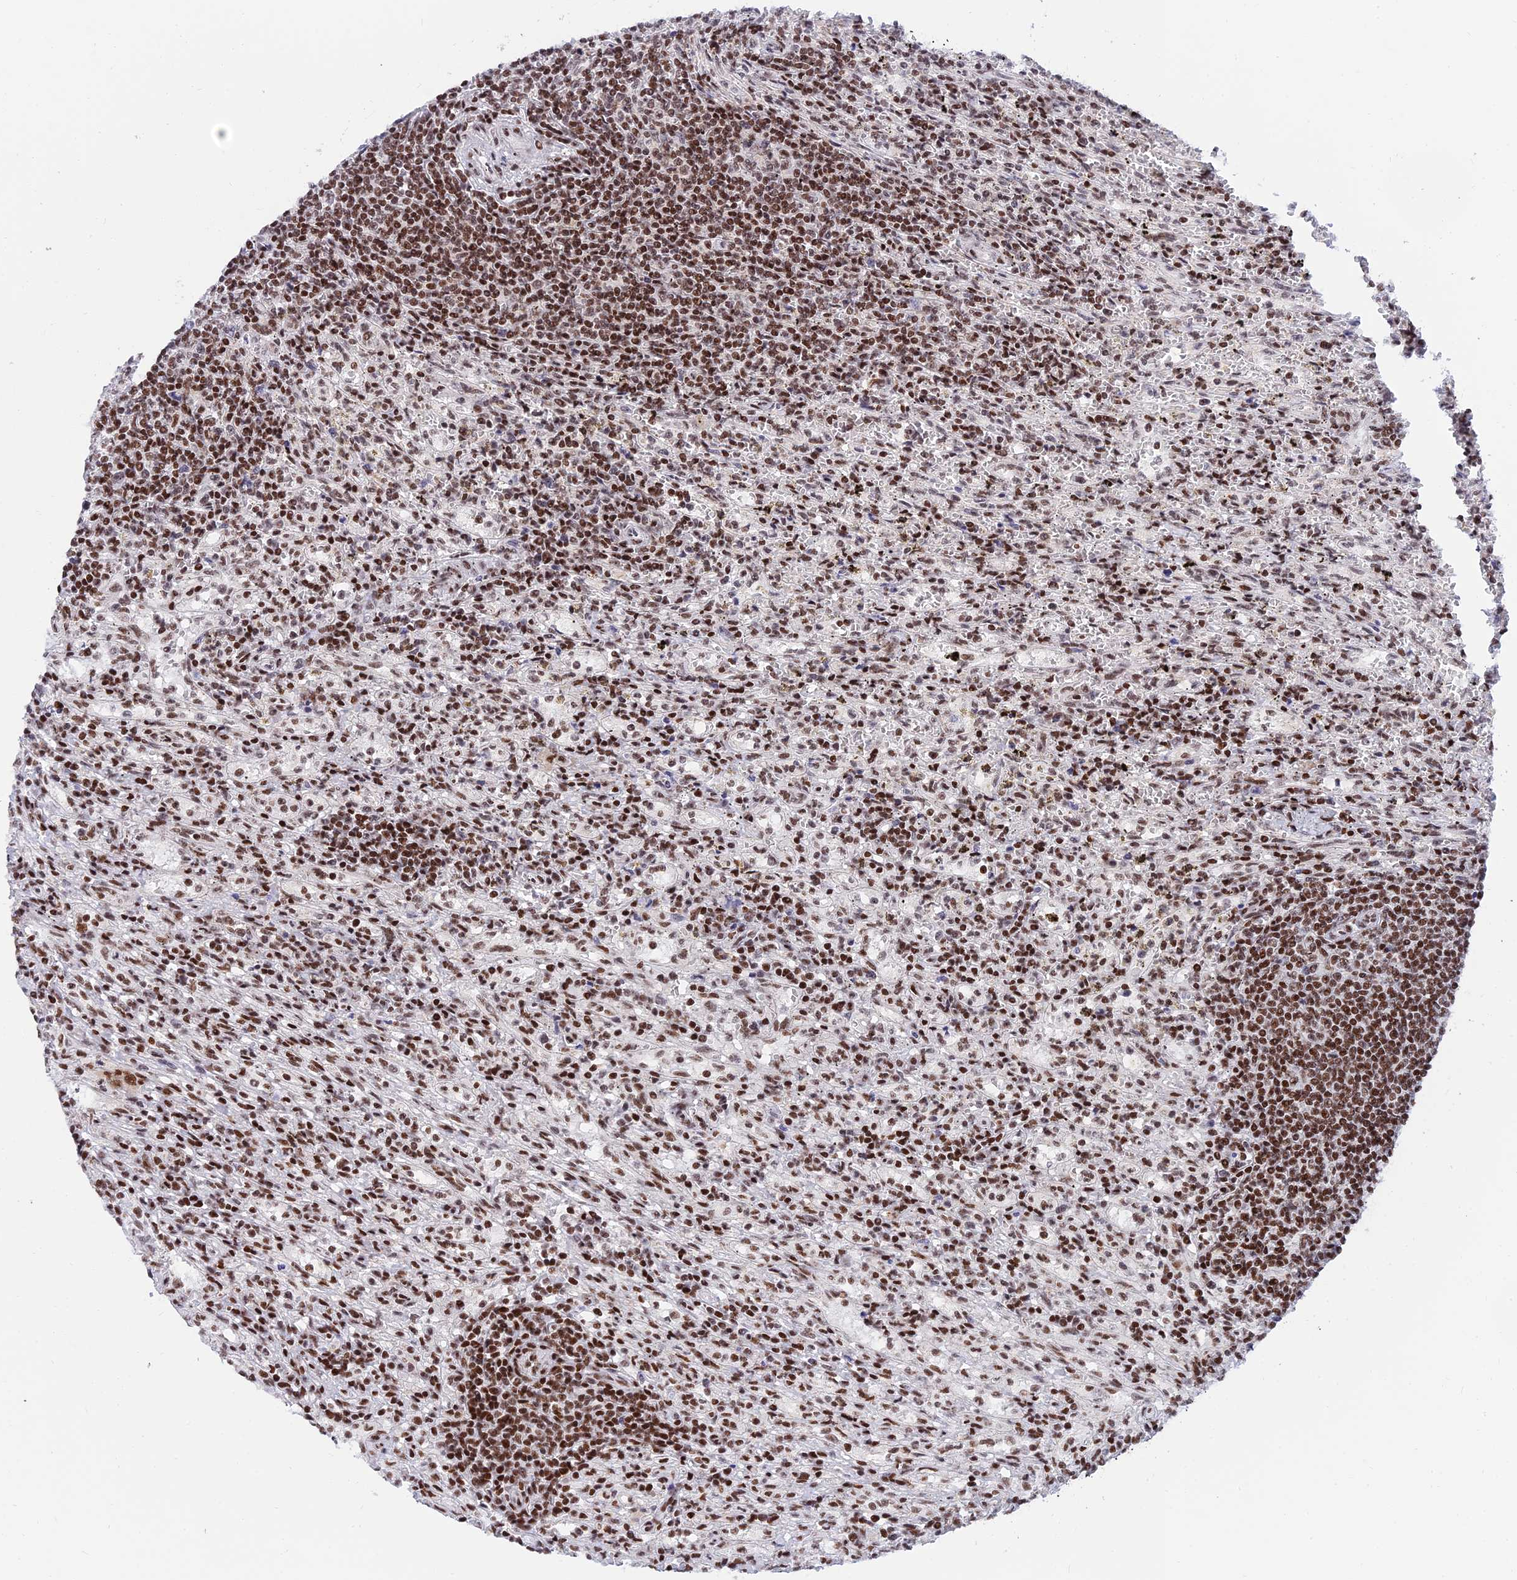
{"staining": {"intensity": "strong", "quantity": ">75%", "location": "nuclear"}, "tissue": "lymphoma", "cell_type": "Tumor cells", "image_type": "cancer", "snomed": [{"axis": "morphology", "description": "Malignant lymphoma, non-Hodgkin's type, Low grade"}, {"axis": "topography", "description": "Spleen"}], "caption": "Low-grade malignant lymphoma, non-Hodgkin's type was stained to show a protein in brown. There is high levels of strong nuclear staining in about >75% of tumor cells. The staining was performed using DAB, with brown indicating positive protein expression. Nuclei are stained blue with hematoxylin.", "gene": "USP22", "patient": {"sex": "male", "age": 76}}